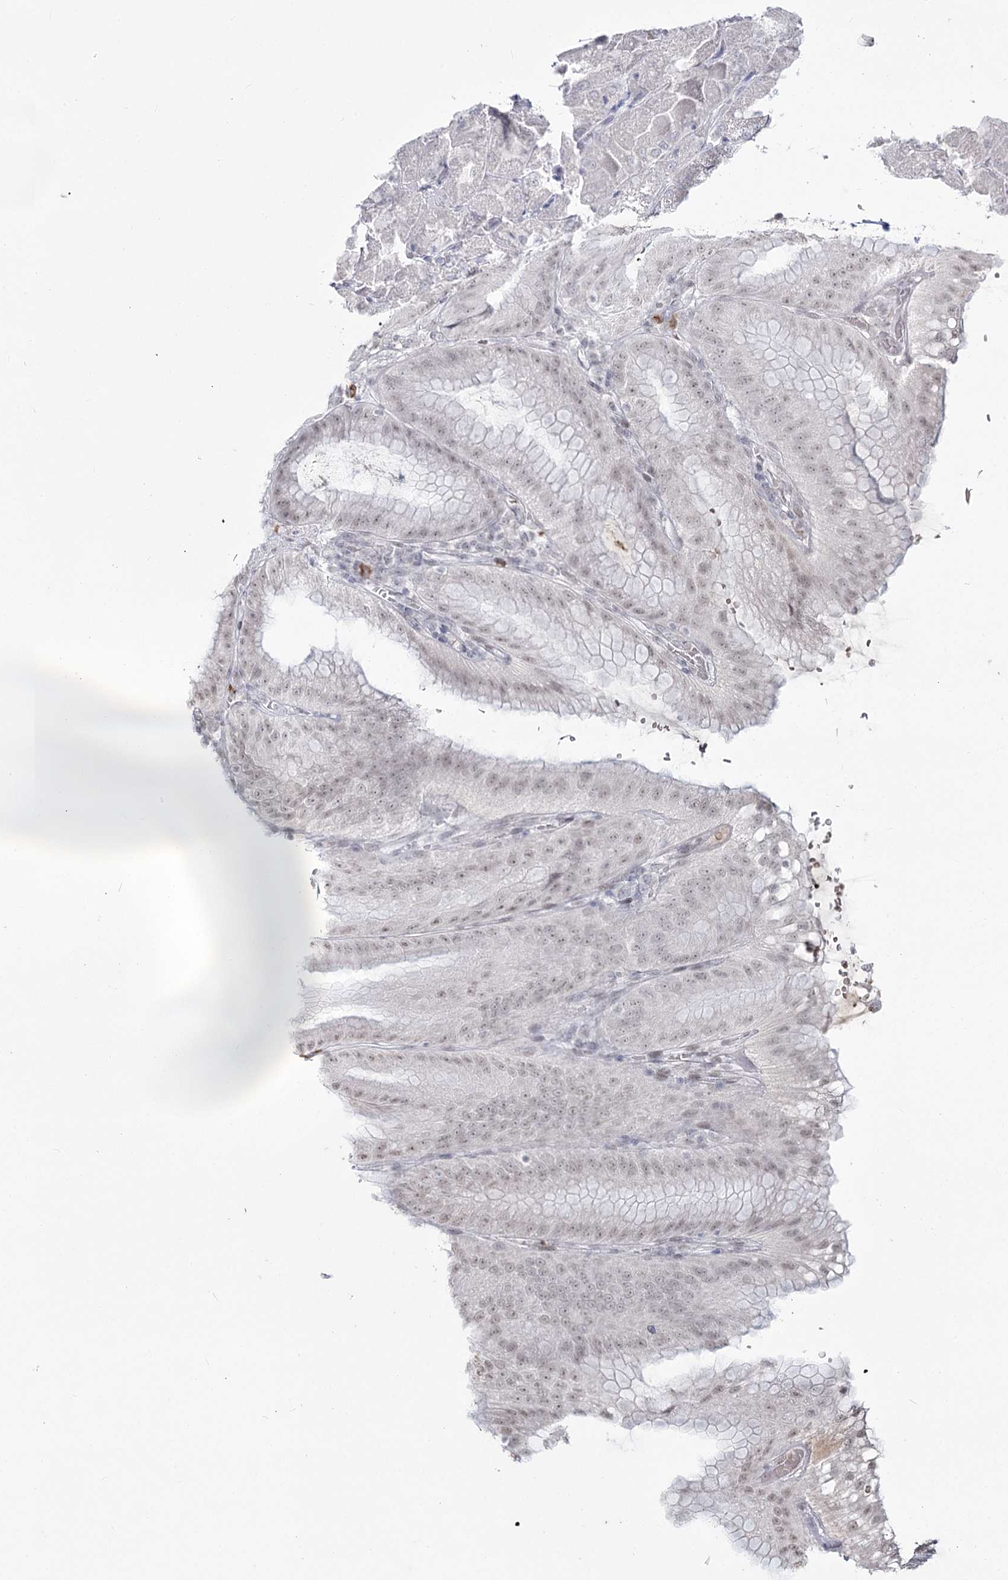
{"staining": {"intensity": "weak", "quantity": "<25%", "location": "nuclear"}, "tissue": "stomach", "cell_type": "Glandular cells", "image_type": "normal", "snomed": [{"axis": "morphology", "description": "Normal tissue, NOS"}, {"axis": "topography", "description": "Stomach, upper"}, {"axis": "topography", "description": "Stomach, lower"}], "caption": "This image is of normal stomach stained with immunohistochemistry to label a protein in brown with the nuclei are counter-stained blue. There is no staining in glandular cells.", "gene": "LY6G5C", "patient": {"sex": "male", "age": 71}}